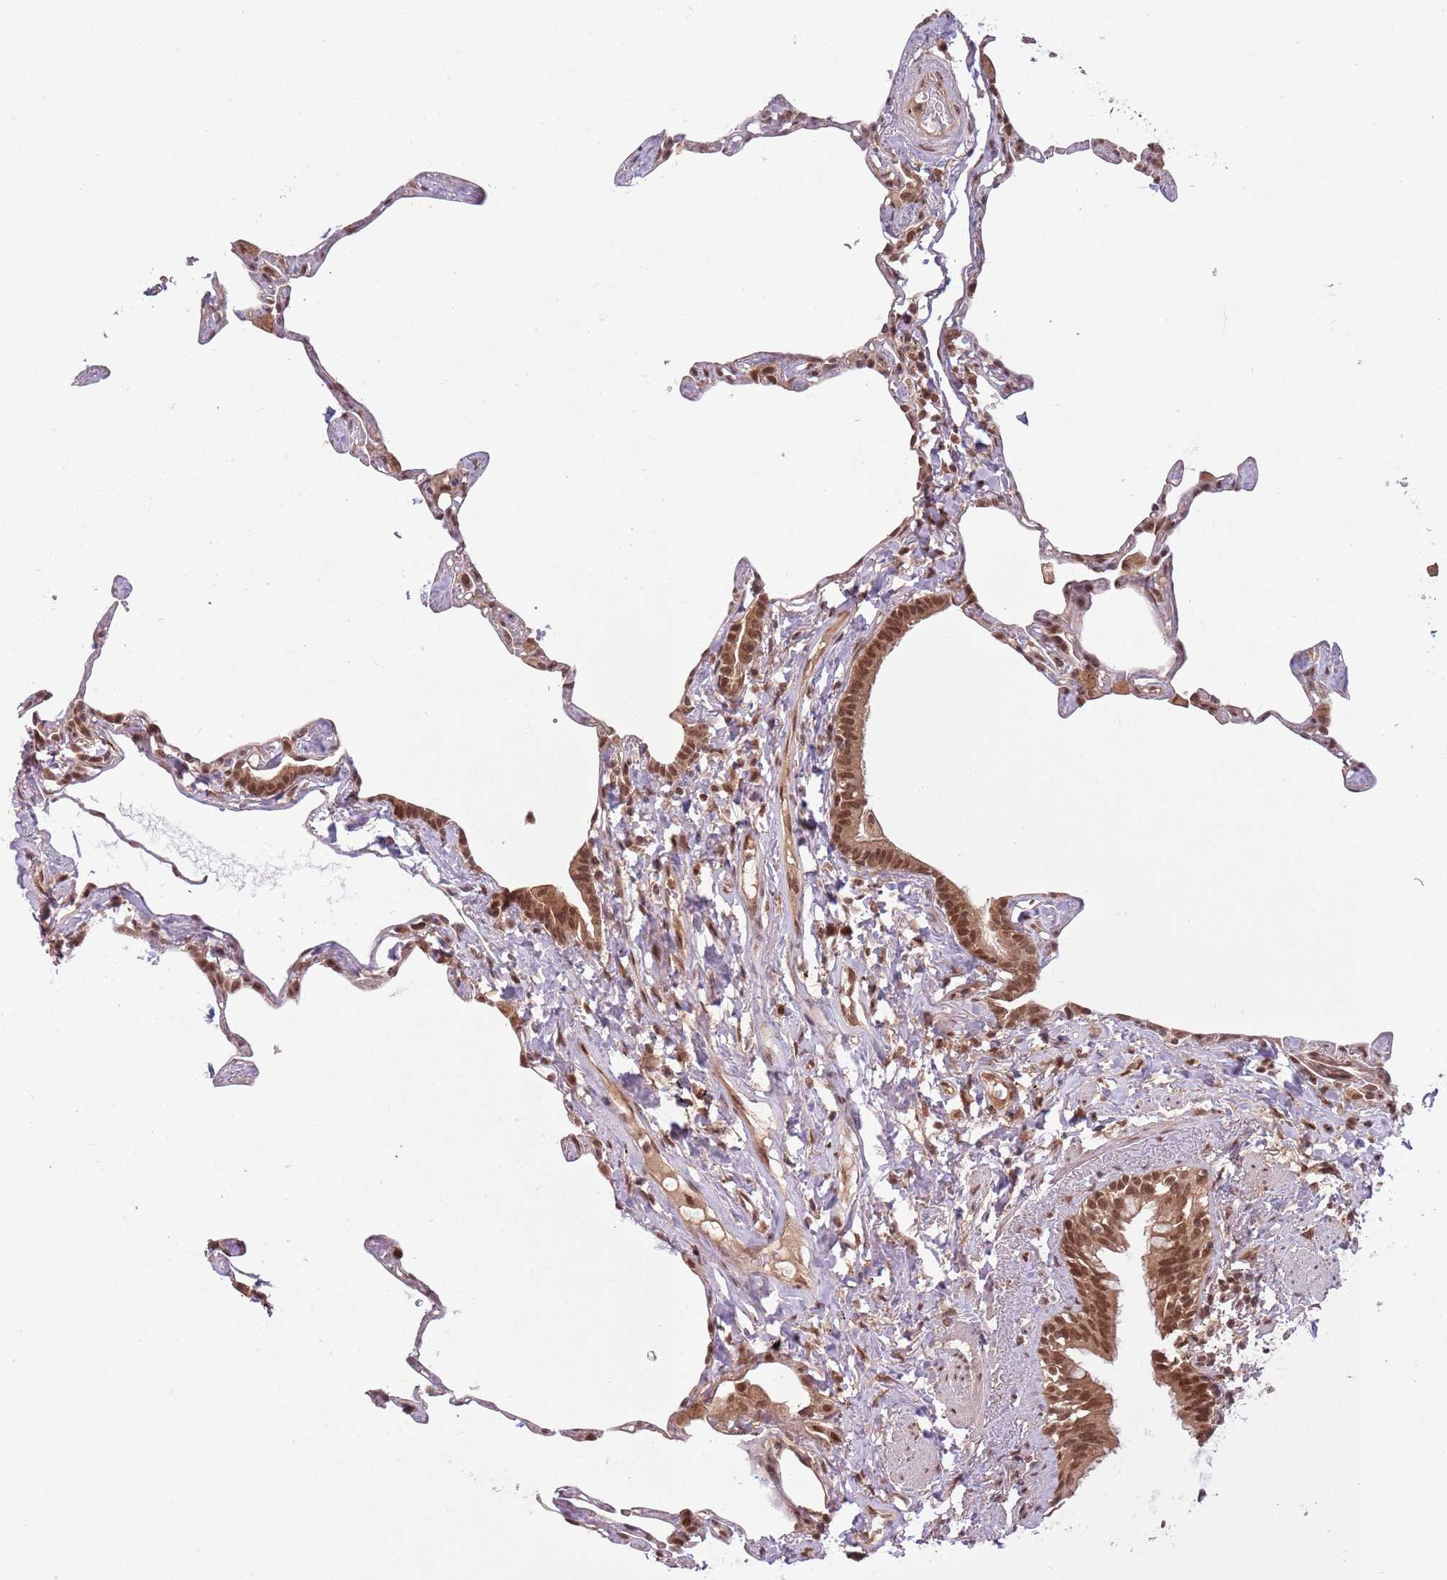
{"staining": {"intensity": "moderate", "quantity": "<25%", "location": "cytoplasmic/membranous,nuclear"}, "tissue": "lung", "cell_type": "Alveolar cells", "image_type": "normal", "snomed": [{"axis": "morphology", "description": "Normal tissue, NOS"}, {"axis": "topography", "description": "Lung"}], "caption": "Immunohistochemistry (IHC) of normal human lung shows low levels of moderate cytoplasmic/membranous,nuclear staining in approximately <25% of alveolar cells.", "gene": "ADAMTS3", "patient": {"sex": "male", "age": 65}}